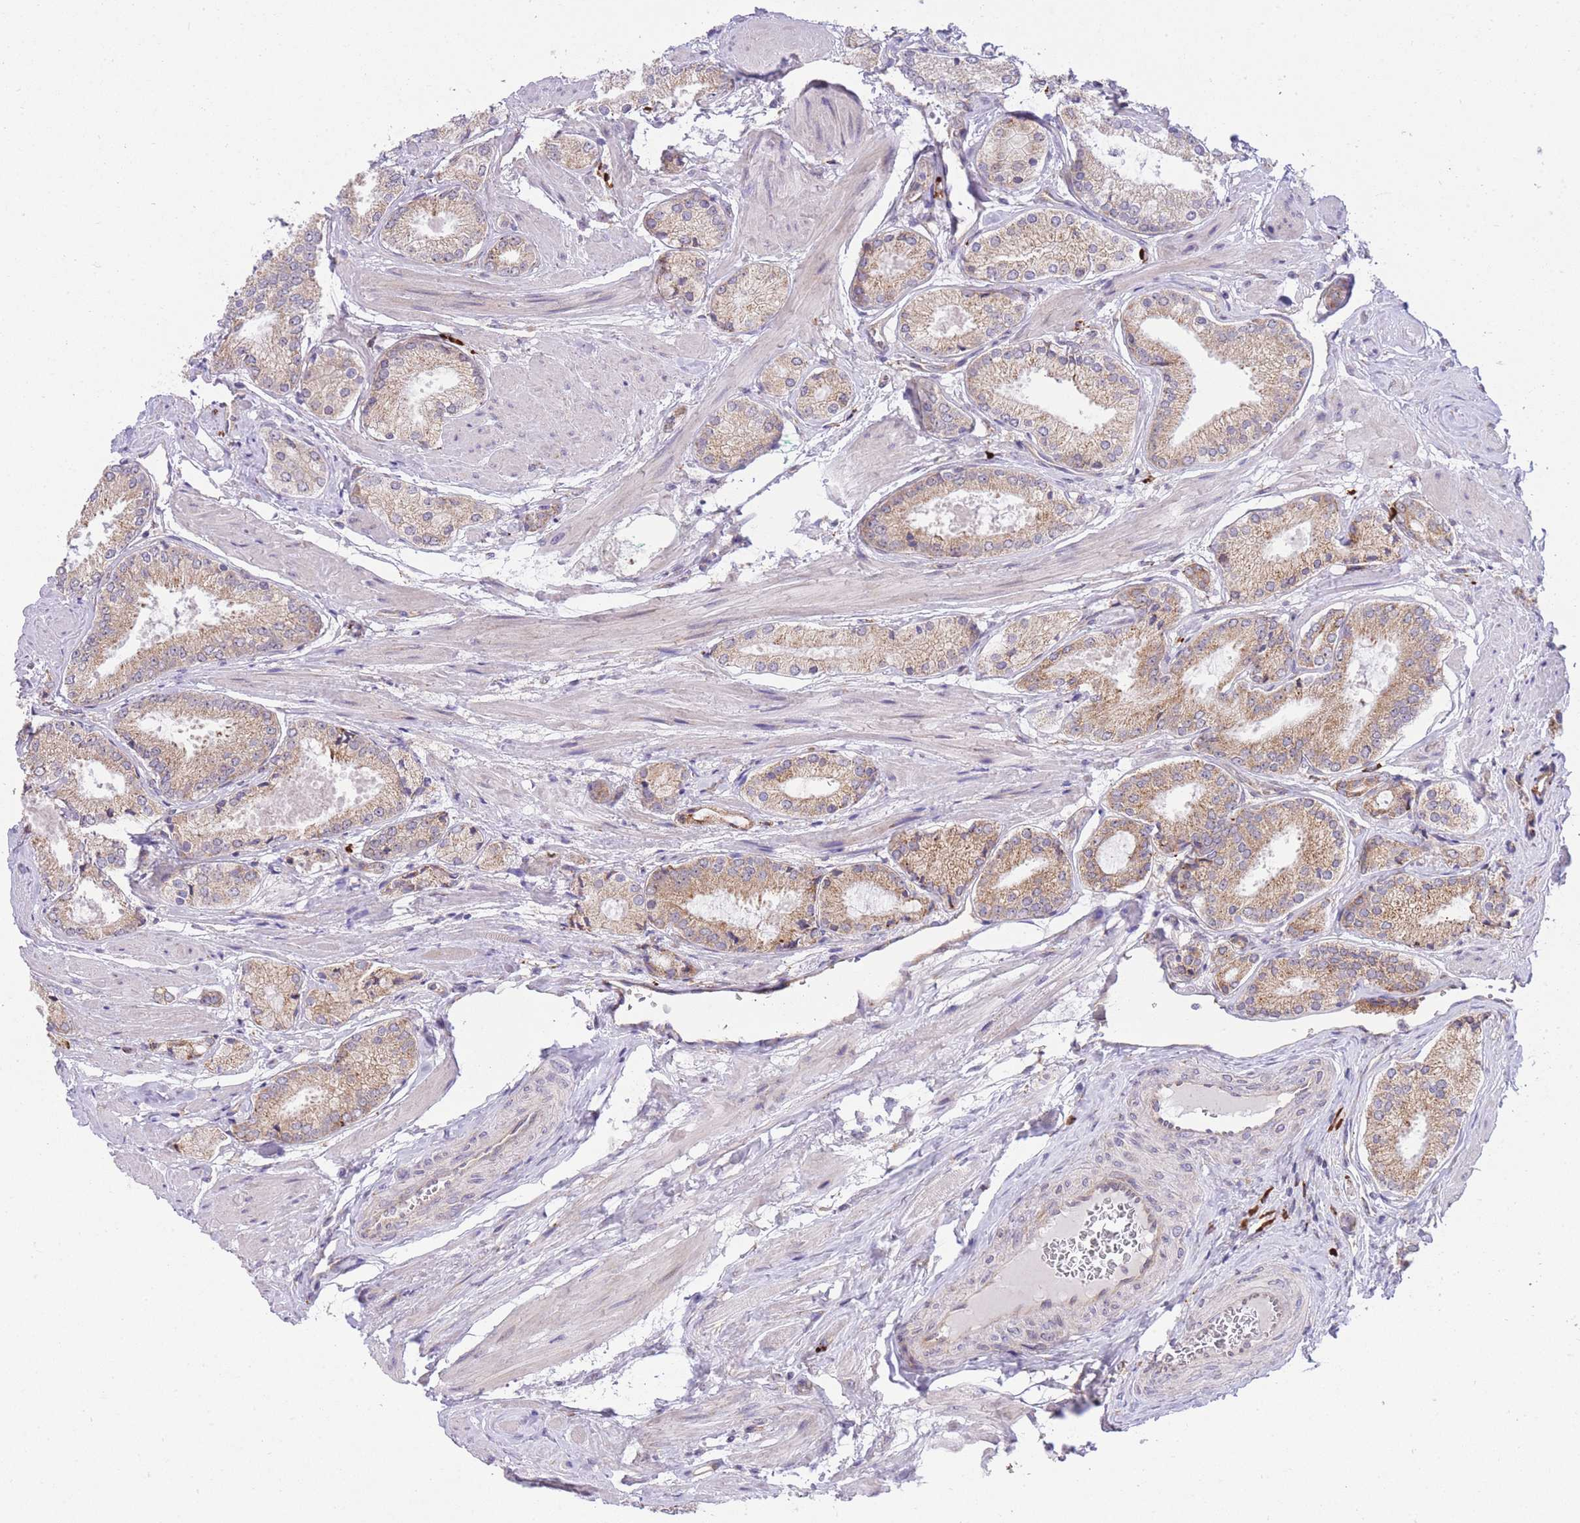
{"staining": {"intensity": "moderate", "quantity": ">75%", "location": "cytoplasmic/membranous"}, "tissue": "prostate cancer", "cell_type": "Tumor cells", "image_type": "cancer", "snomed": [{"axis": "morphology", "description": "Adenocarcinoma, High grade"}, {"axis": "topography", "description": "Prostate and seminal vesicle, NOS"}], "caption": "Prostate cancer stained with a protein marker displays moderate staining in tumor cells.", "gene": "EXOSC8", "patient": {"sex": "male", "age": 64}}